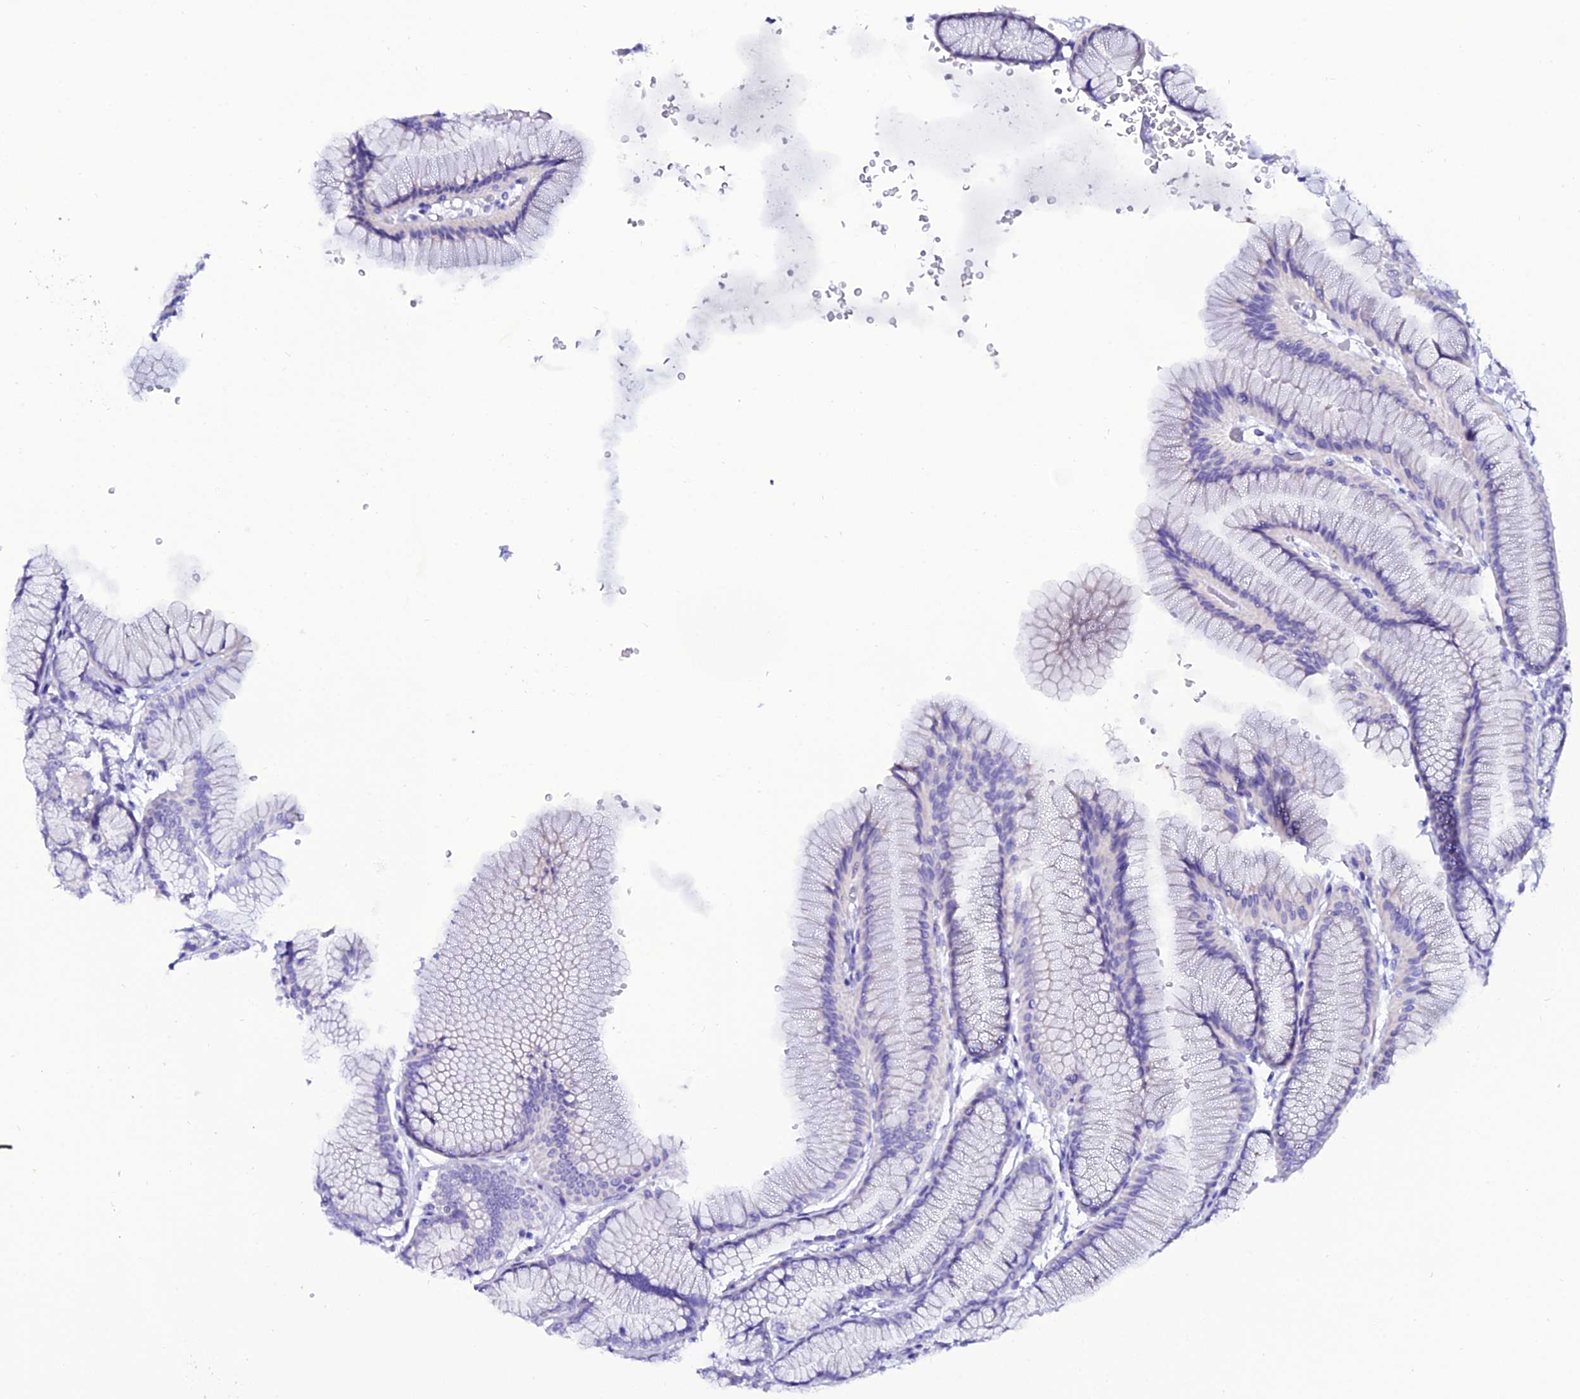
{"staining": {"intensity": "negative", "quantity": "none", "location": "none"}, "tissue": "stomach", "cell_type": "Glandular cells", "image_type": "normal", "snomed": [{"axis": "morphology", "description": "Normal tissue, NOS"}, {"axis": "morphology", "description": "Adenocarcinoma, NOS"}, {"axis": "morphology", "description": "Adenocarcinoma, High grade"}, {"axis": "topography", "description": "Stomach, upper"}, {"axis": "topography", "description": "Stomach"}], "caption": "Stomach stained for a protein using immunohistochemistry (IHC) demonstrates no positivity glandular cells.", "gene": "OR4D5", "patient": {"sex": "female", "age": 65}}